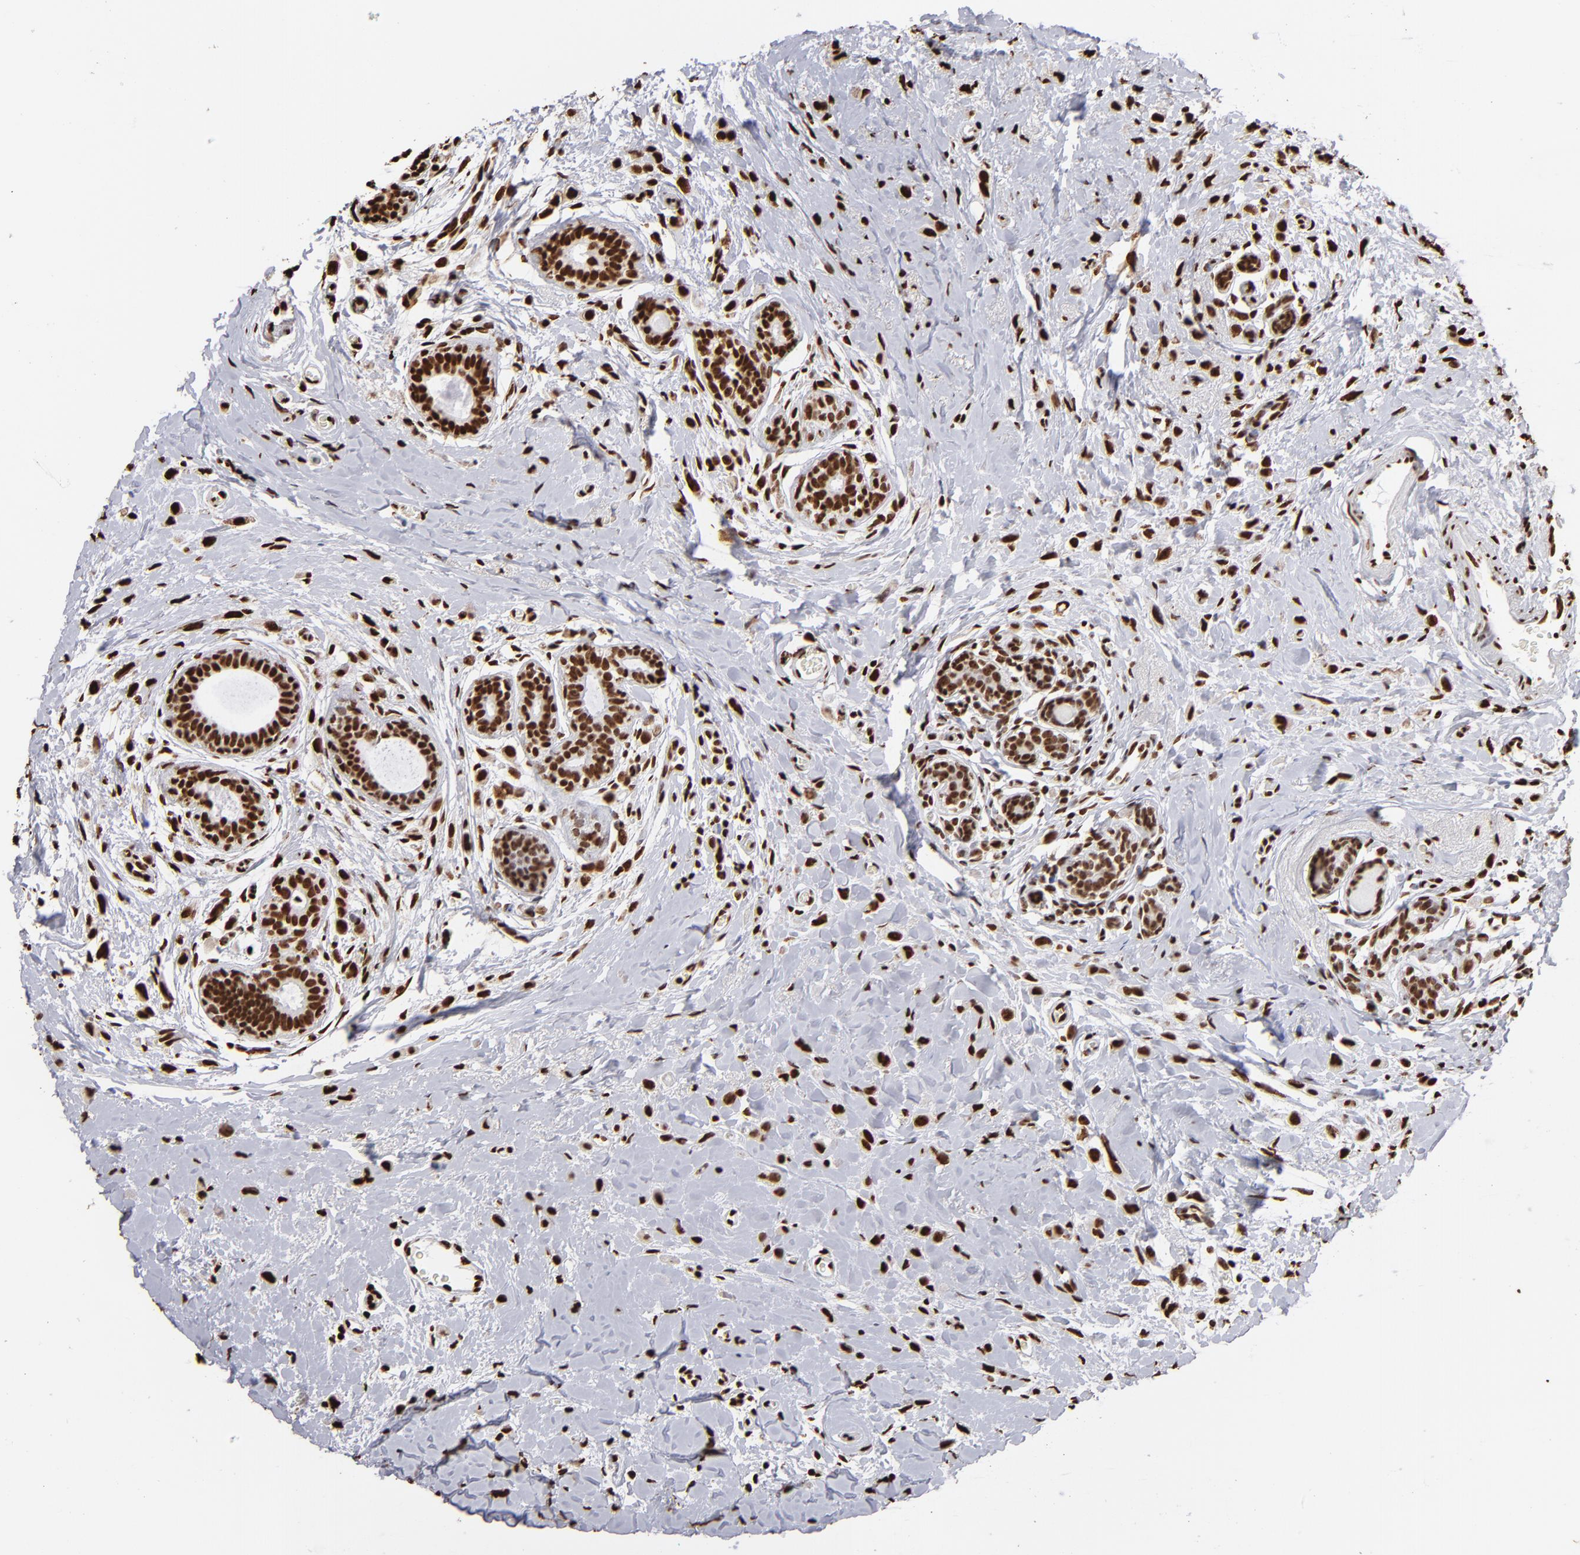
{"staining": {"intensity": "strong", "quantity": ">75%", "location": "nuclear"}, "tissue": "breast cancer", "cell_type": "Tumor cells", "image_type": "cancer", "snomed": [{"axis": "morphology", "description": "Lobular carcinoma"}, {"axis": "topography", "description": "Breast"}], "caption": "A brown stain labels strong nuclear expression of a protein in human lobular carcinoma (breast) tumor cells.", "gene": "ILF3", "patient": {"sex": "female", "age": 57}}